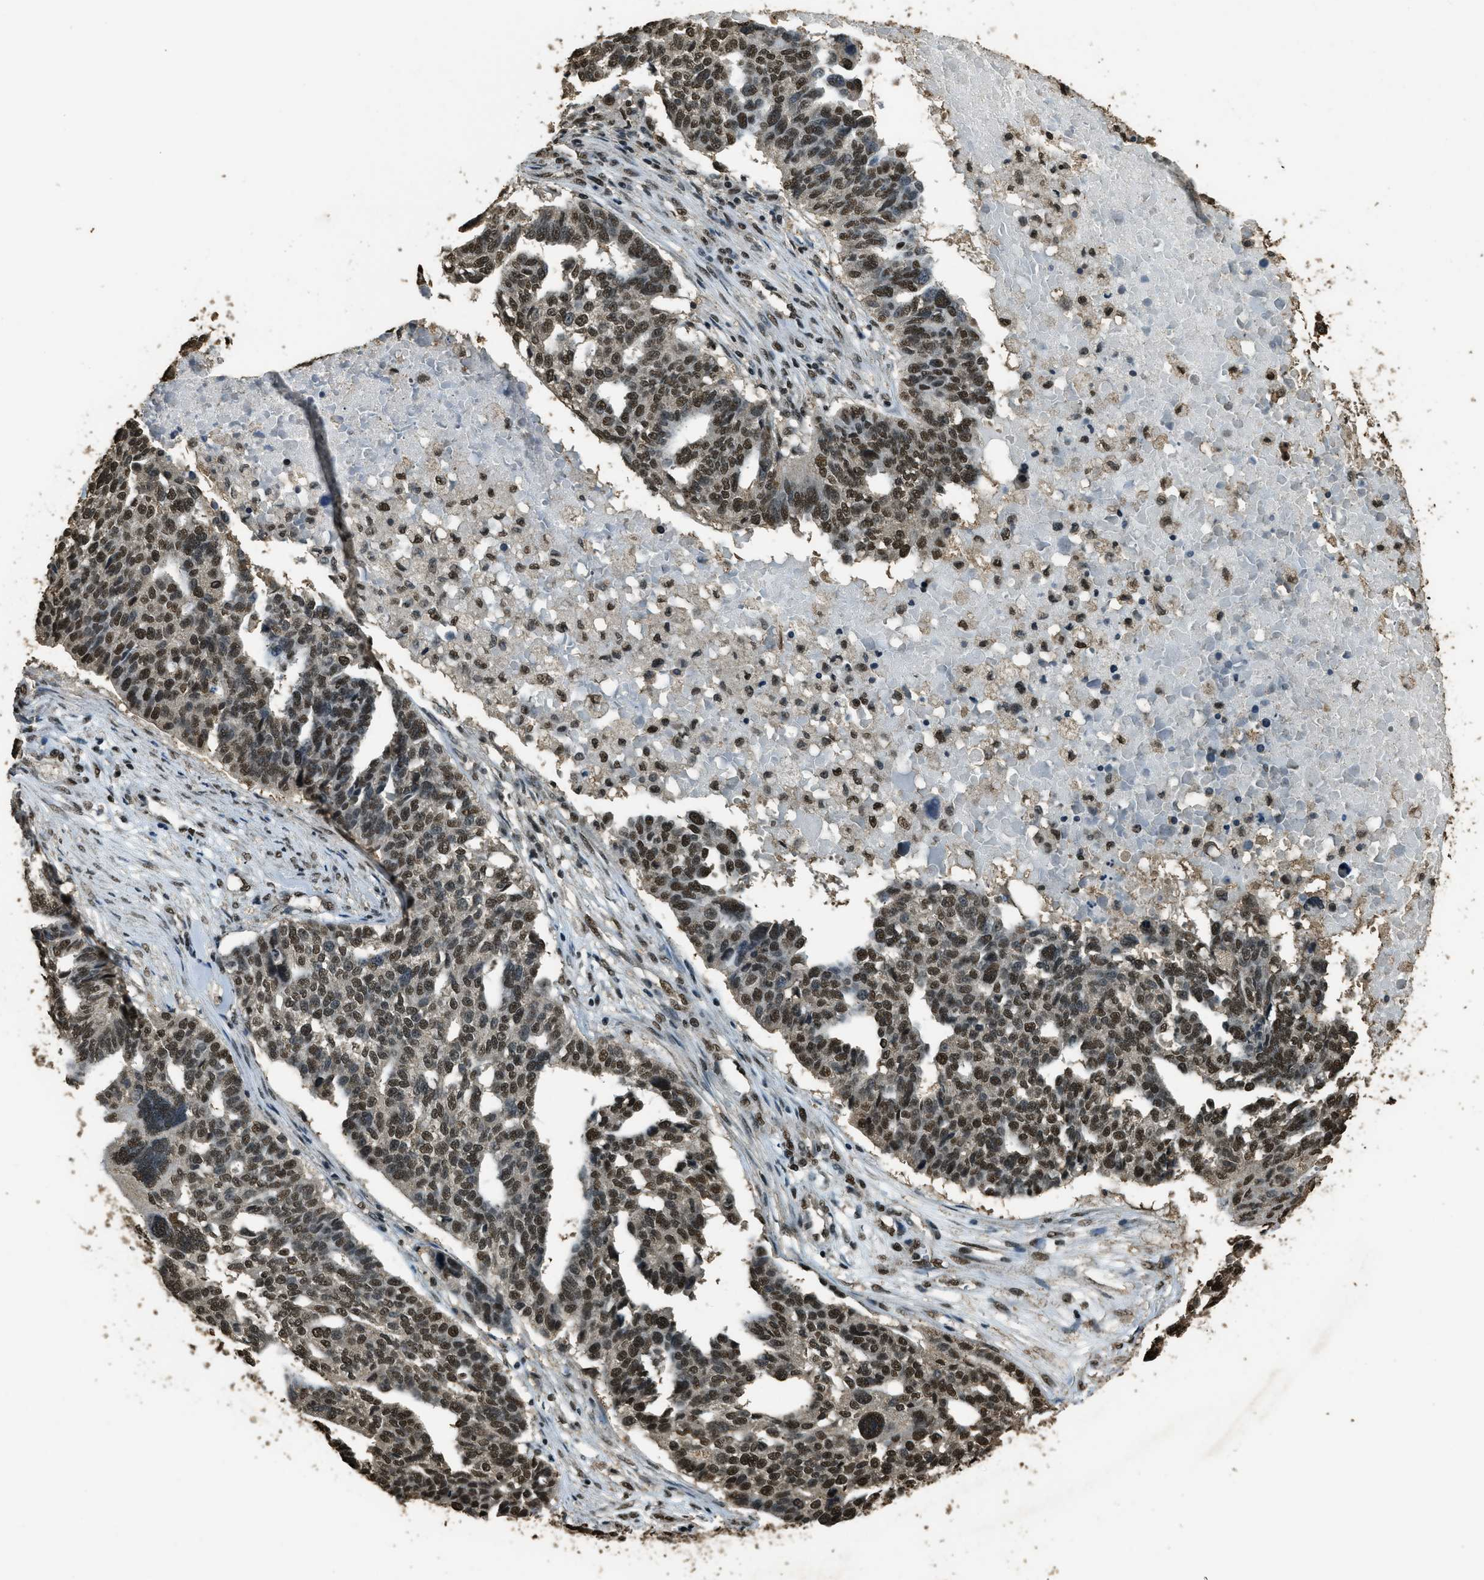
{"staining": {"intensity": "strong", "quantity": ">75%", "location": "nuclear"}, "tissue": "ovarian cancer", "cell_type": "Tumor cells", "image_type": "cancer", "snomed": [{"axis": "morphology", "description": "Cystadenocarcinoma, serous, NOS"}, {"axis": "topography", "description": "Ovary"}], "caption": "Immunohistochemical staining of serous cystadenocarcinoma (ovarian) shows strong nuclear protein staining in about >75% of tumor cells.", "gene": "MYB", "patient": {"sex": "female", "age": 59}}